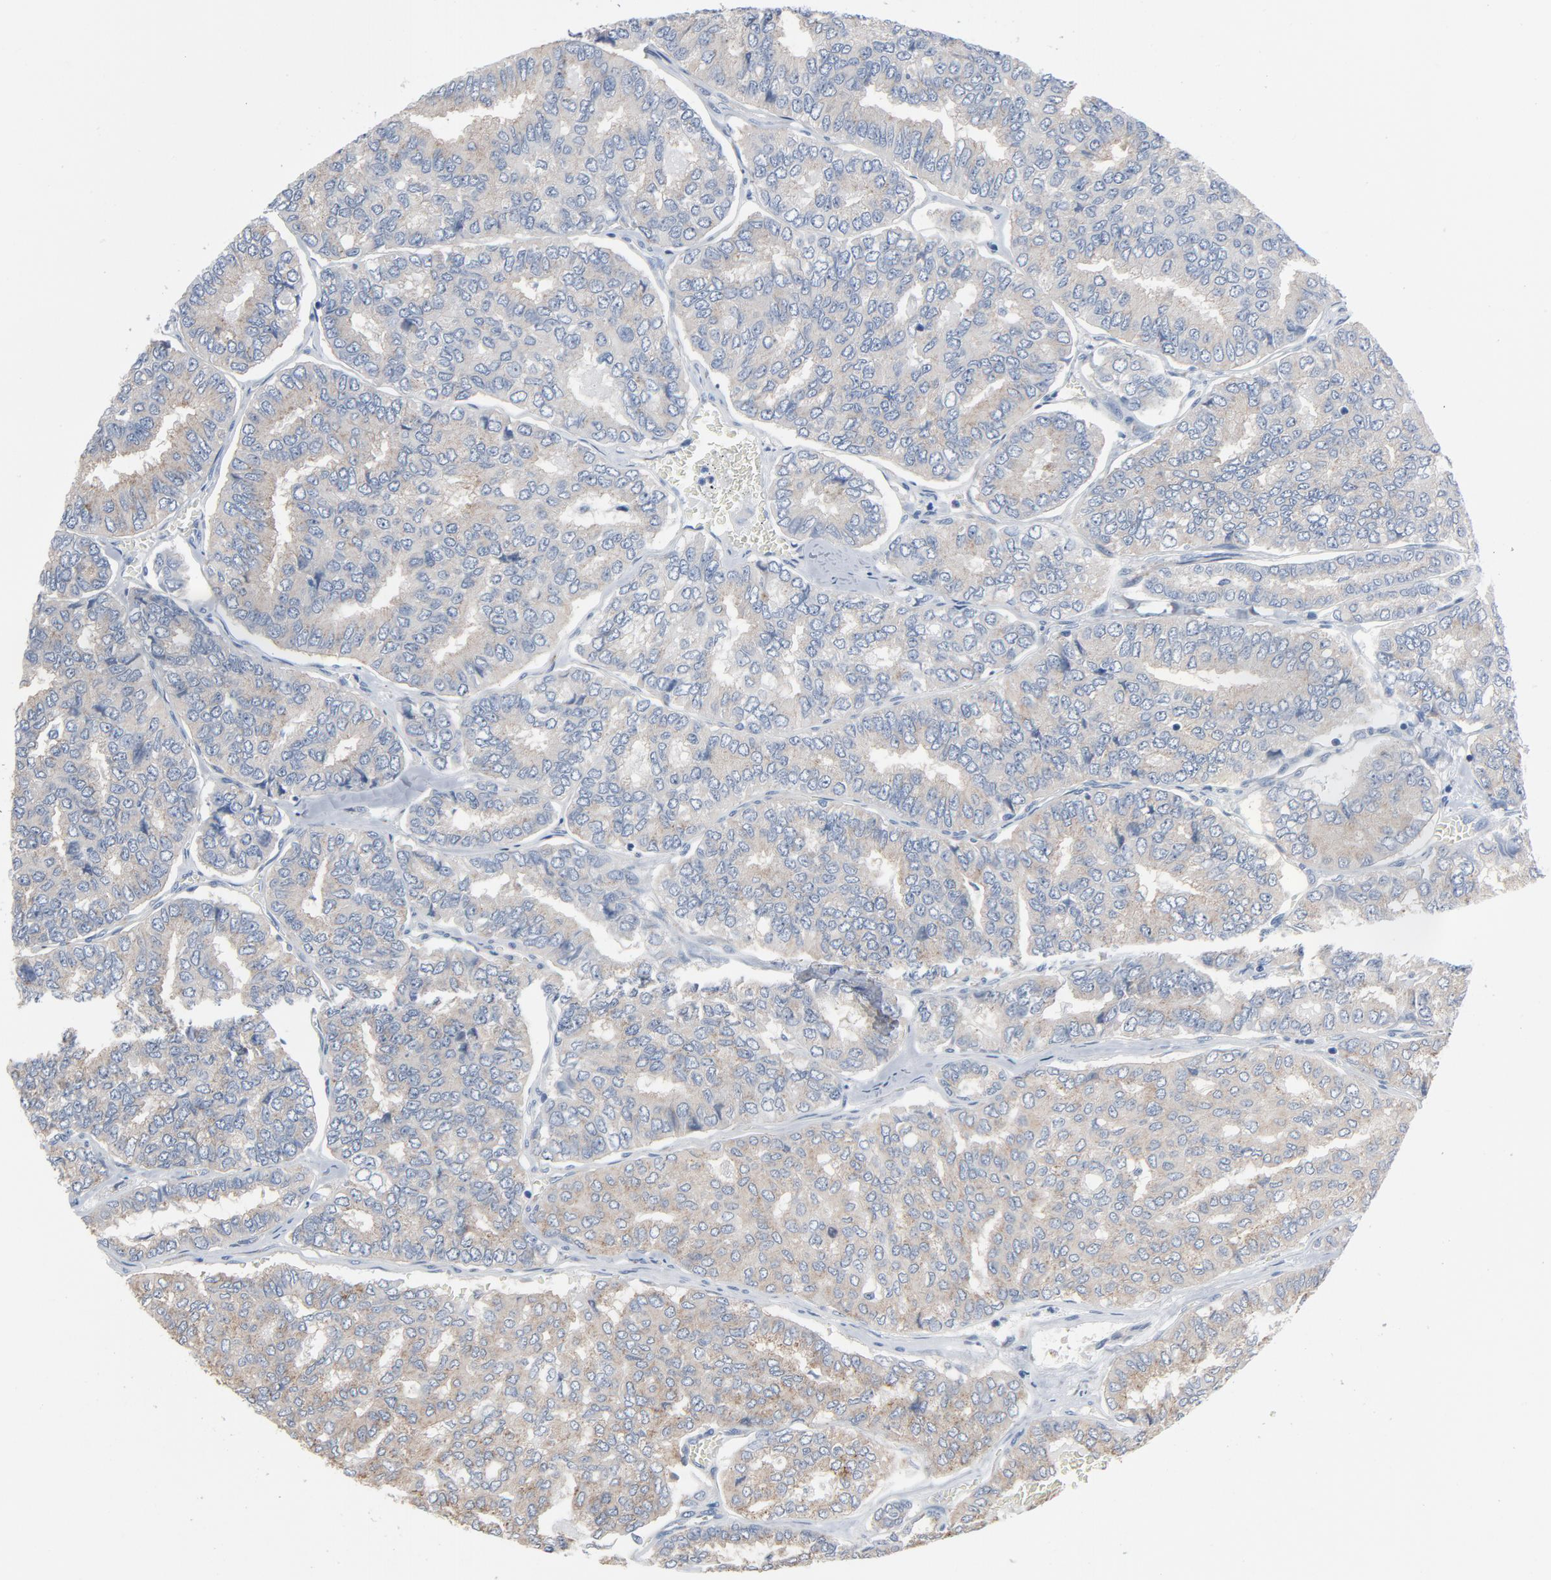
{"staining": {"intensity": "moderate", "quantity": ">75%", "location": "cytoplasmic/membranous"}, "tissue": "thyroid cancer", "cell_type": "Tumor cells", "image_type": "cancer", "snomed": [{"axis": "morphology", "description": "Papillary adenocarcinoma, NOS"}, {"axis": "topography", "description": "Thyroid gland"}], "caption": "Immunohistochemistry (IHC) staining of thyroid cancer (papillary adenocarcinoma), which demonstrates medium levels of moderate cytoplasmic/membranous expression in approximately >75% of tumor cells indicating moderate cytoplasmic/membranous protein expression. The staining was performed using DAB (3,3'-diaminobenzidine) (brown) for protein detection and nuclei were counterstained in hematoxylin (blue).", "gene": "YIPF6", "patient": {"sex": "female", "age": 35}}